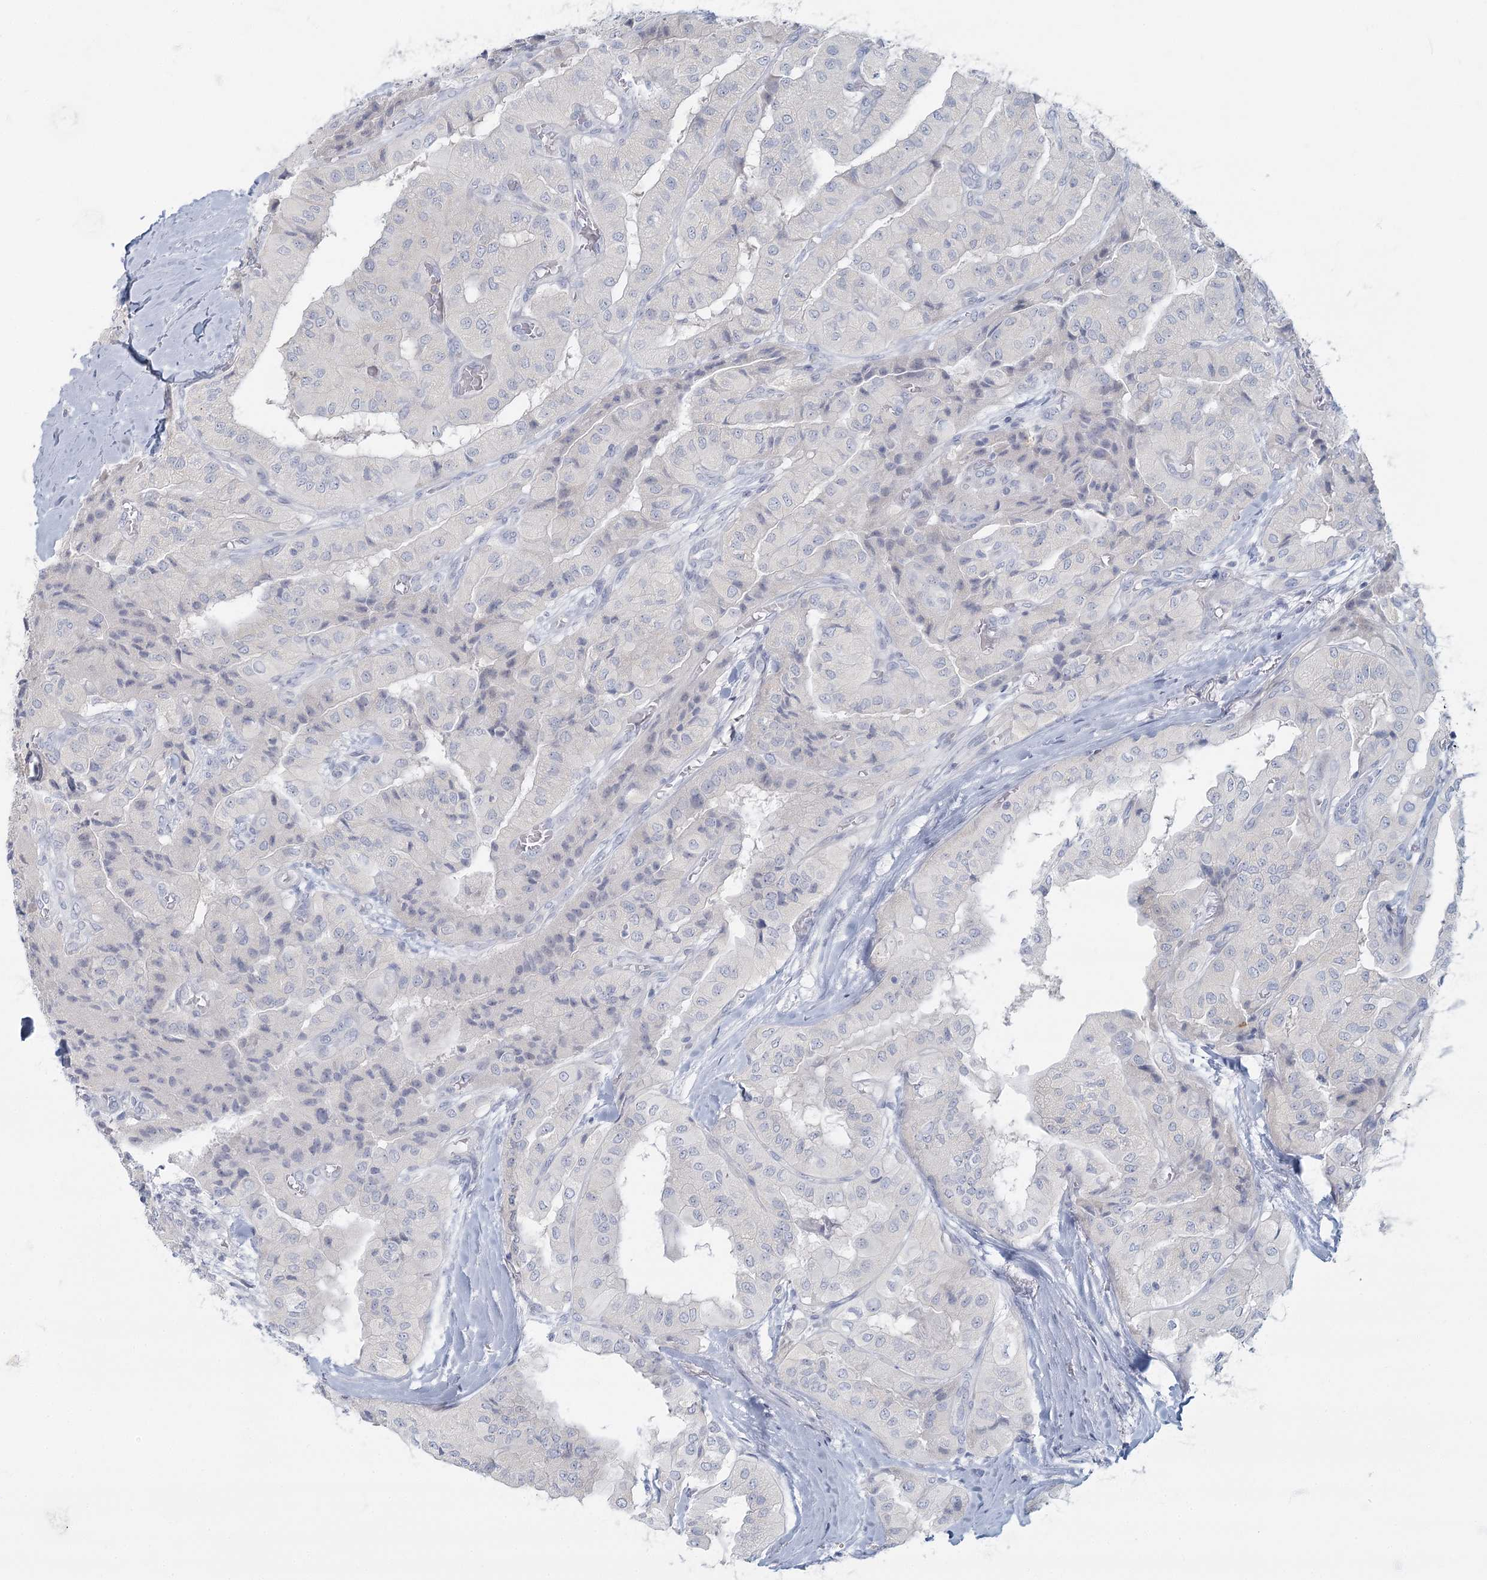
{"staining": {"intensity": "negative", "quantity": "none", "location": "none"}, "tissue": "thyroid cancer", "cell_type": "Tumor cells", "image_type": "cancer", "snomed": [{"axis": "morphology", "description": "Papillary adenocarcinoma, NOS"}, {"axis": "topography", "description": "Thyroid gland"}], "caption": "High power microscopy image of an IHC micrograph of thyroid cancer, revealing no significant expression in tumor cells.", "gene": "FAM110C", "patient": {"sex": "female", "age": 59}}